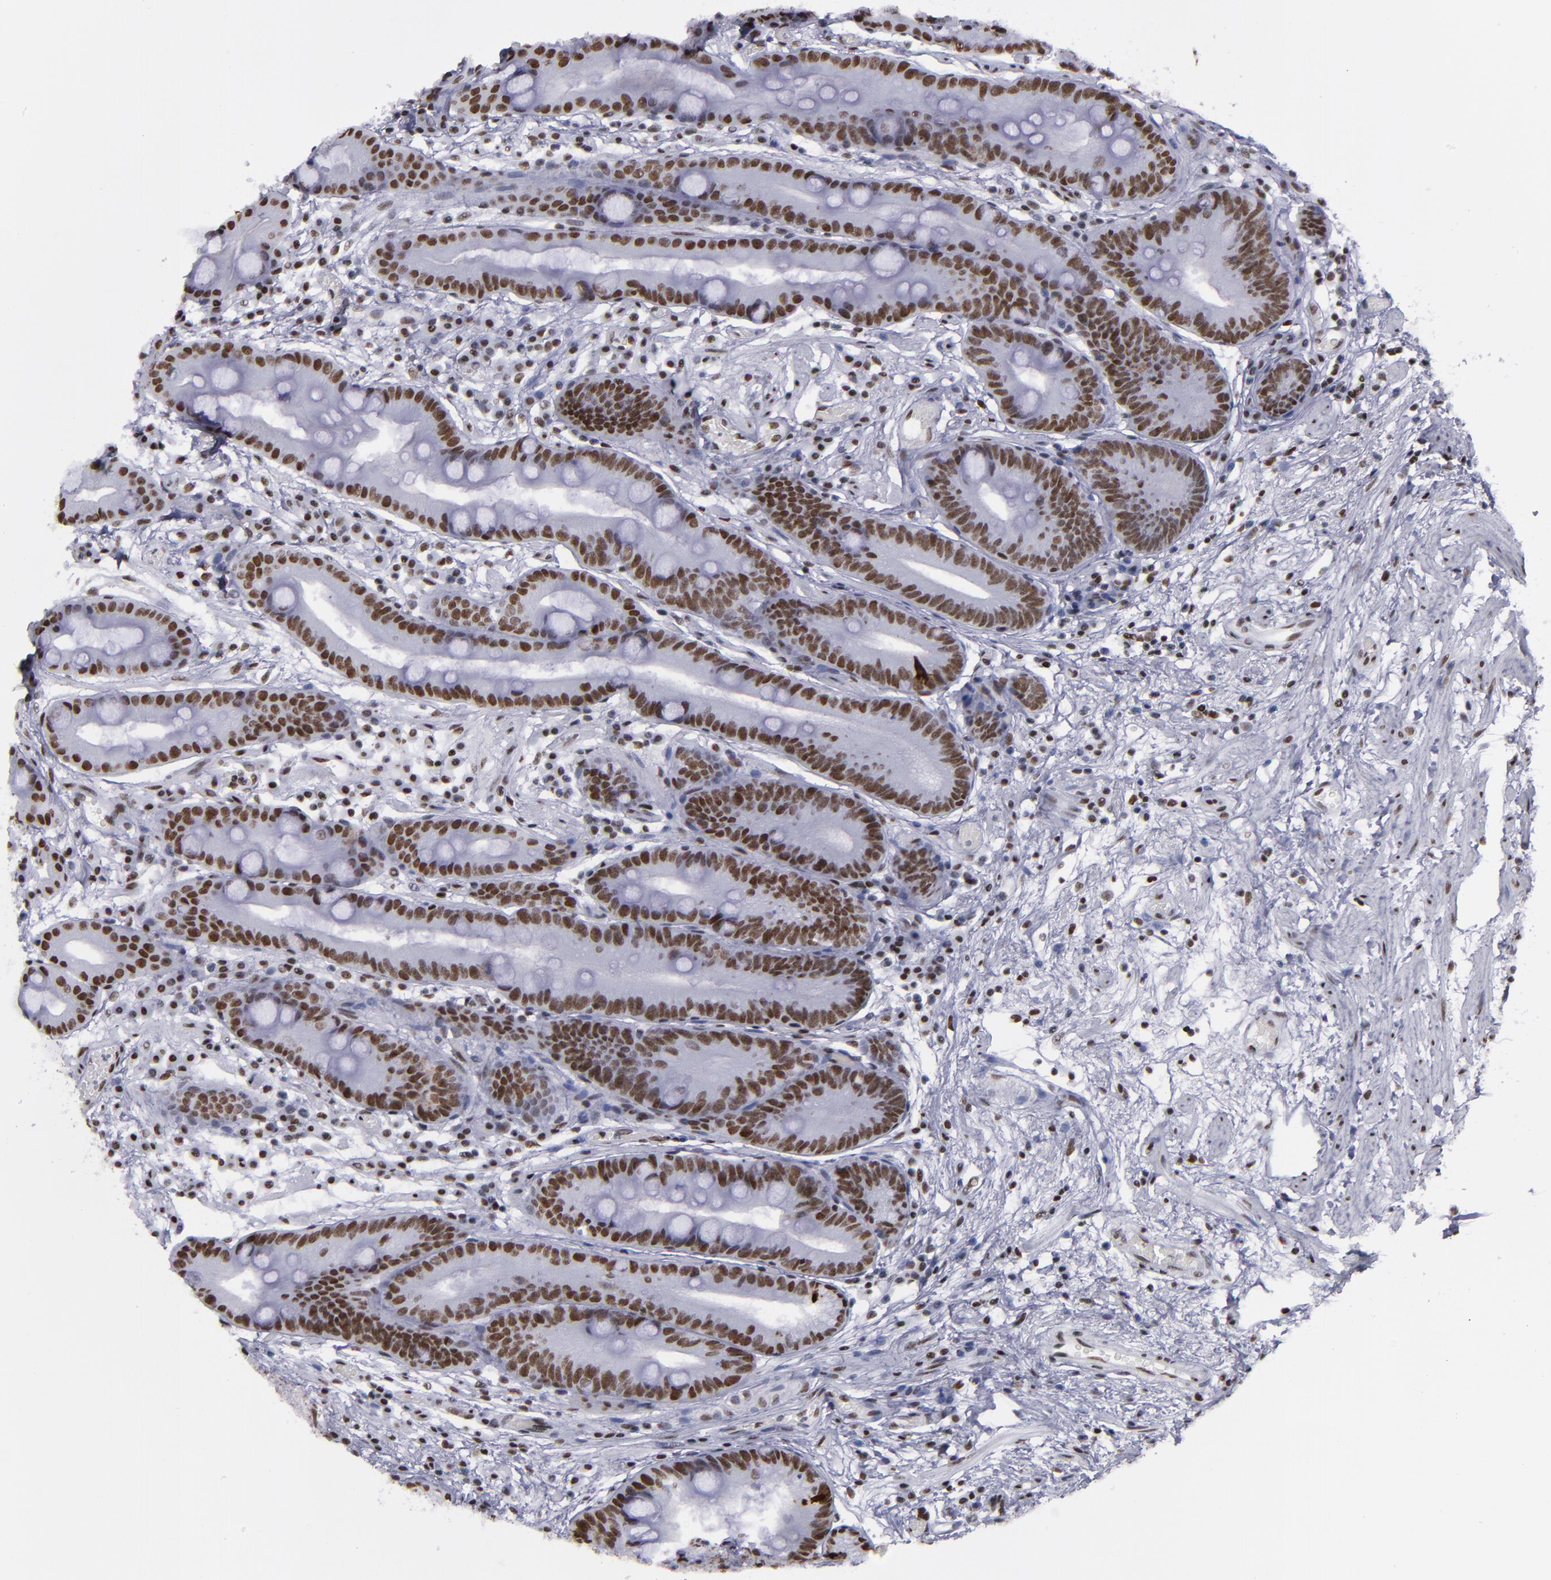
{"staining": {"intensity": "strong", "quantity": ">75%", "location": "nuclear"}, "tissue": "stomach", "cell_type": "Glandular cells", "image_type": "normal", "snomed": [{"axis": "morphology", "description": "Normal tissue, NOS"}, {"axis": "morphology", "description": "Inflammation, NOS"}, {"axis": "topography", "description": "Stomach, lower"}], "caption": "Immunohistochemistry (IHC) of unremarkable human stomach displays high levels of strong nuclear expression in about >75% of glandular cells. (DAB IHC, brown staining for protein, blue staining for nuclei).", "gene": "TERF2", "patient": {"sex": "male", "age": 59}}